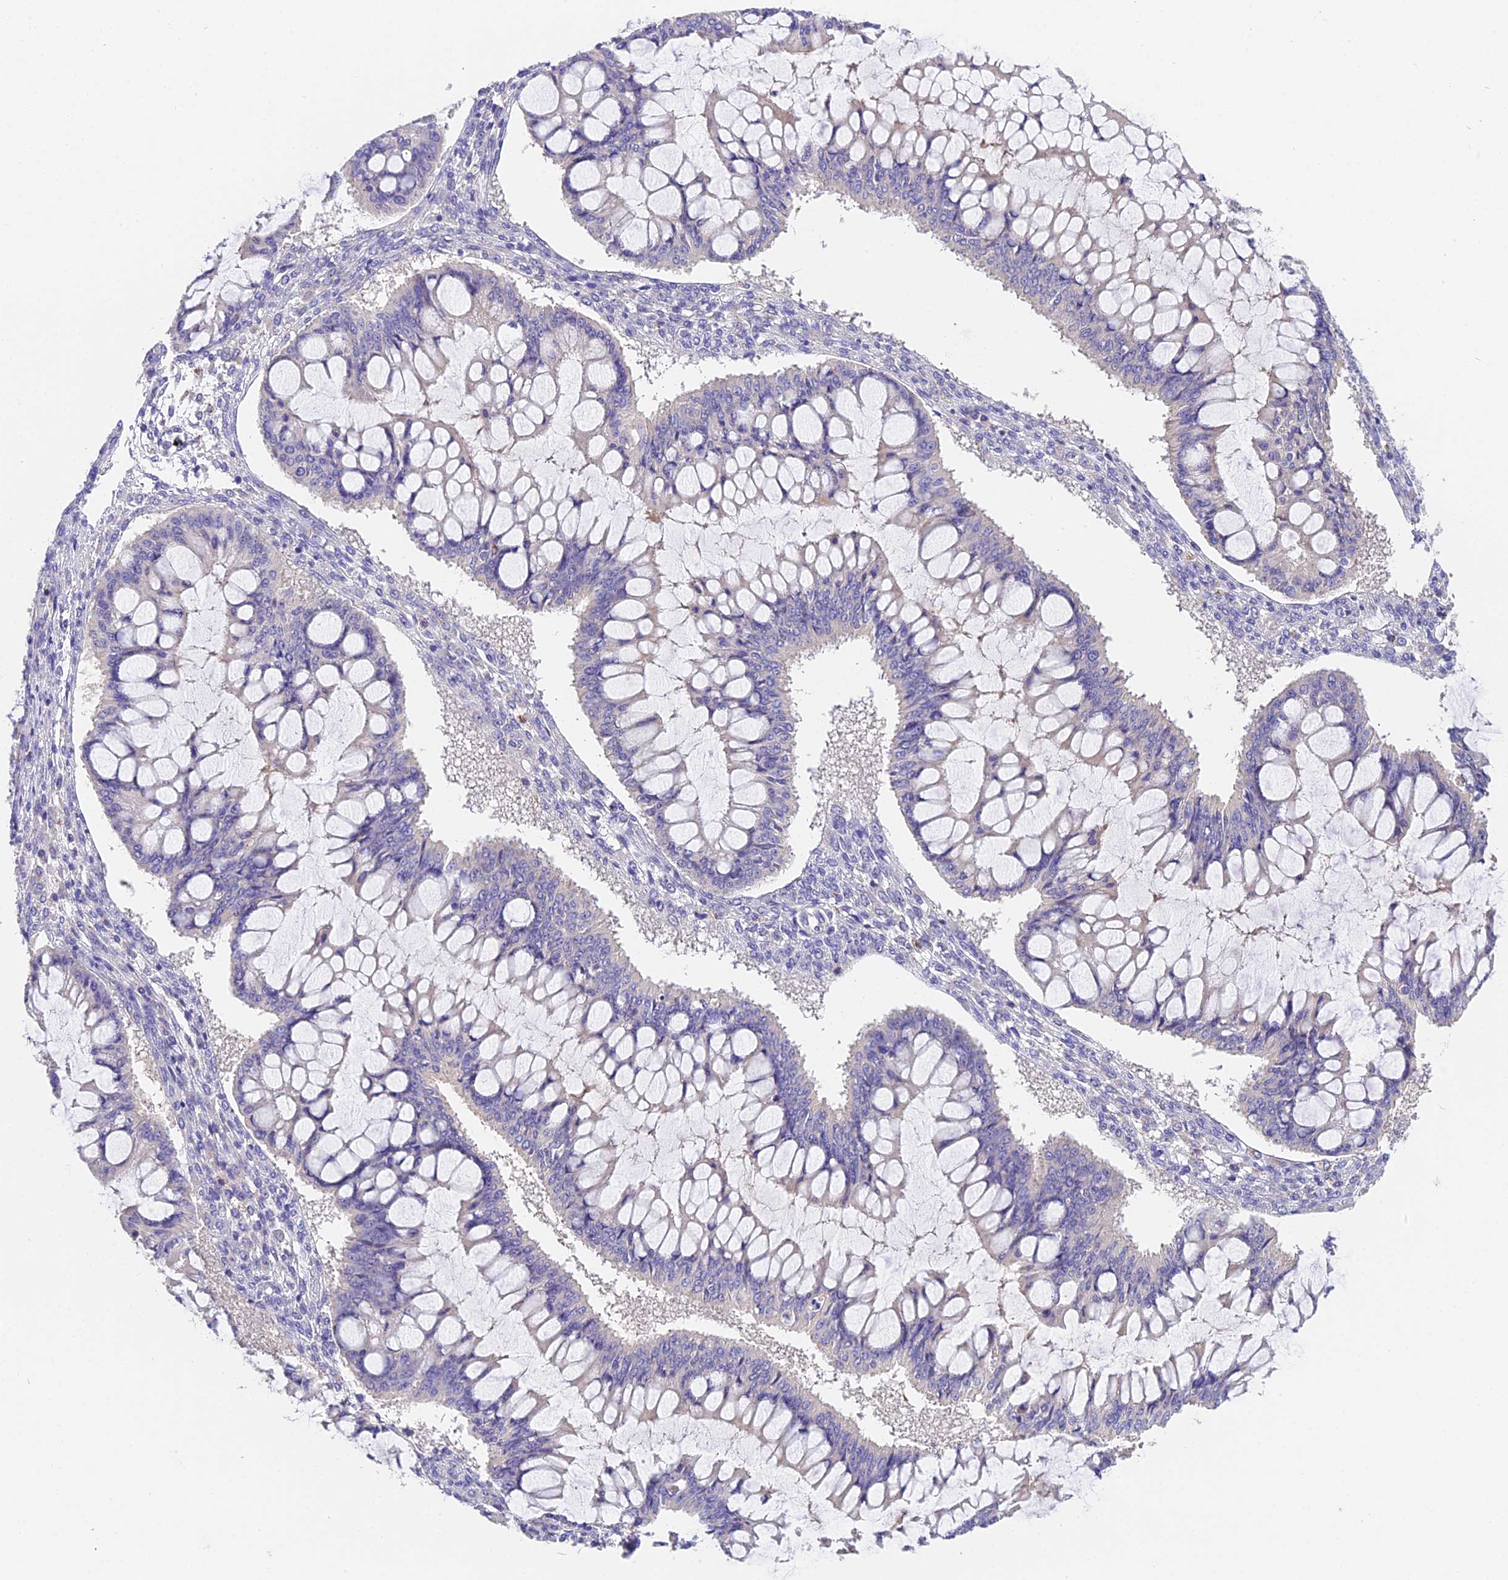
{"staining": {"intensity": "negative", "quantity": "none", "location": "none"}, "tissue": "ovarian cancer", "cell_type": "Tumor cells", "image_type": "cancer", "snomed": [{"axis": "morphology", "description": "Cystadenocarcinoma, mucinous, NOS"}, {"axis": "topography", "description": "Ovary"}], "caption": "There is no significant staining in tumor cells of ovarian cancer (mucinous cystadenocarcinoma).", "gene": "LYPD6", "patient": {"sex": "female", "age": 73}}